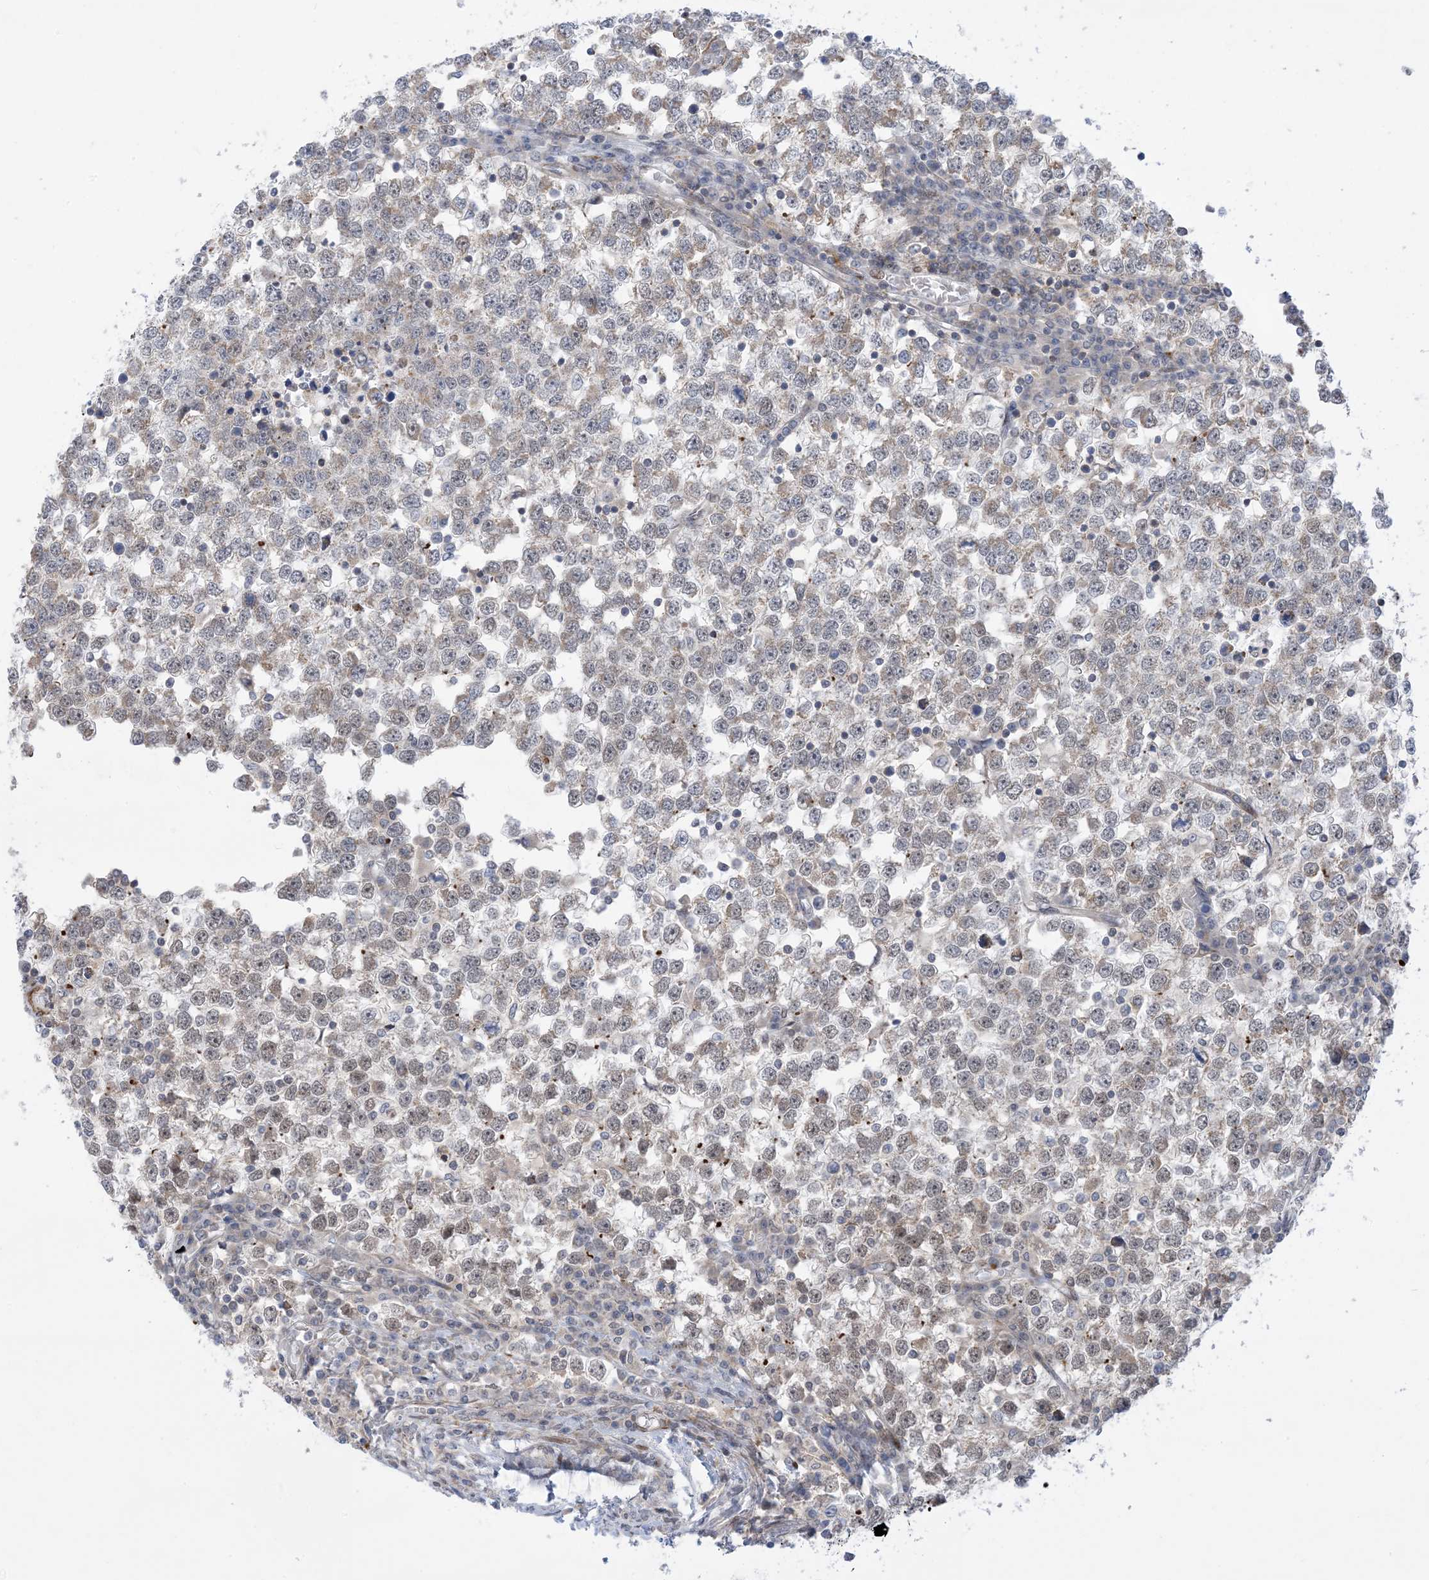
{"staining": {"intensity": "weak", "quantity": "<25%", "location": "nuclear"}, "tissue": "testis cancer", "cell_type": "Tumor cells", "image_type": "cancer", "snomed": [{"axis": "morphology", "description": "Seminoma, NOS"}, {"axis": "topography", "description": "Testis"}], "caption": "DAB immunohistochemical staining of human seminoma (testis) reveals no significant expression in tumor cells.", "gene": "ZNF8", "patient": {"sex": "male", "age": 65}}